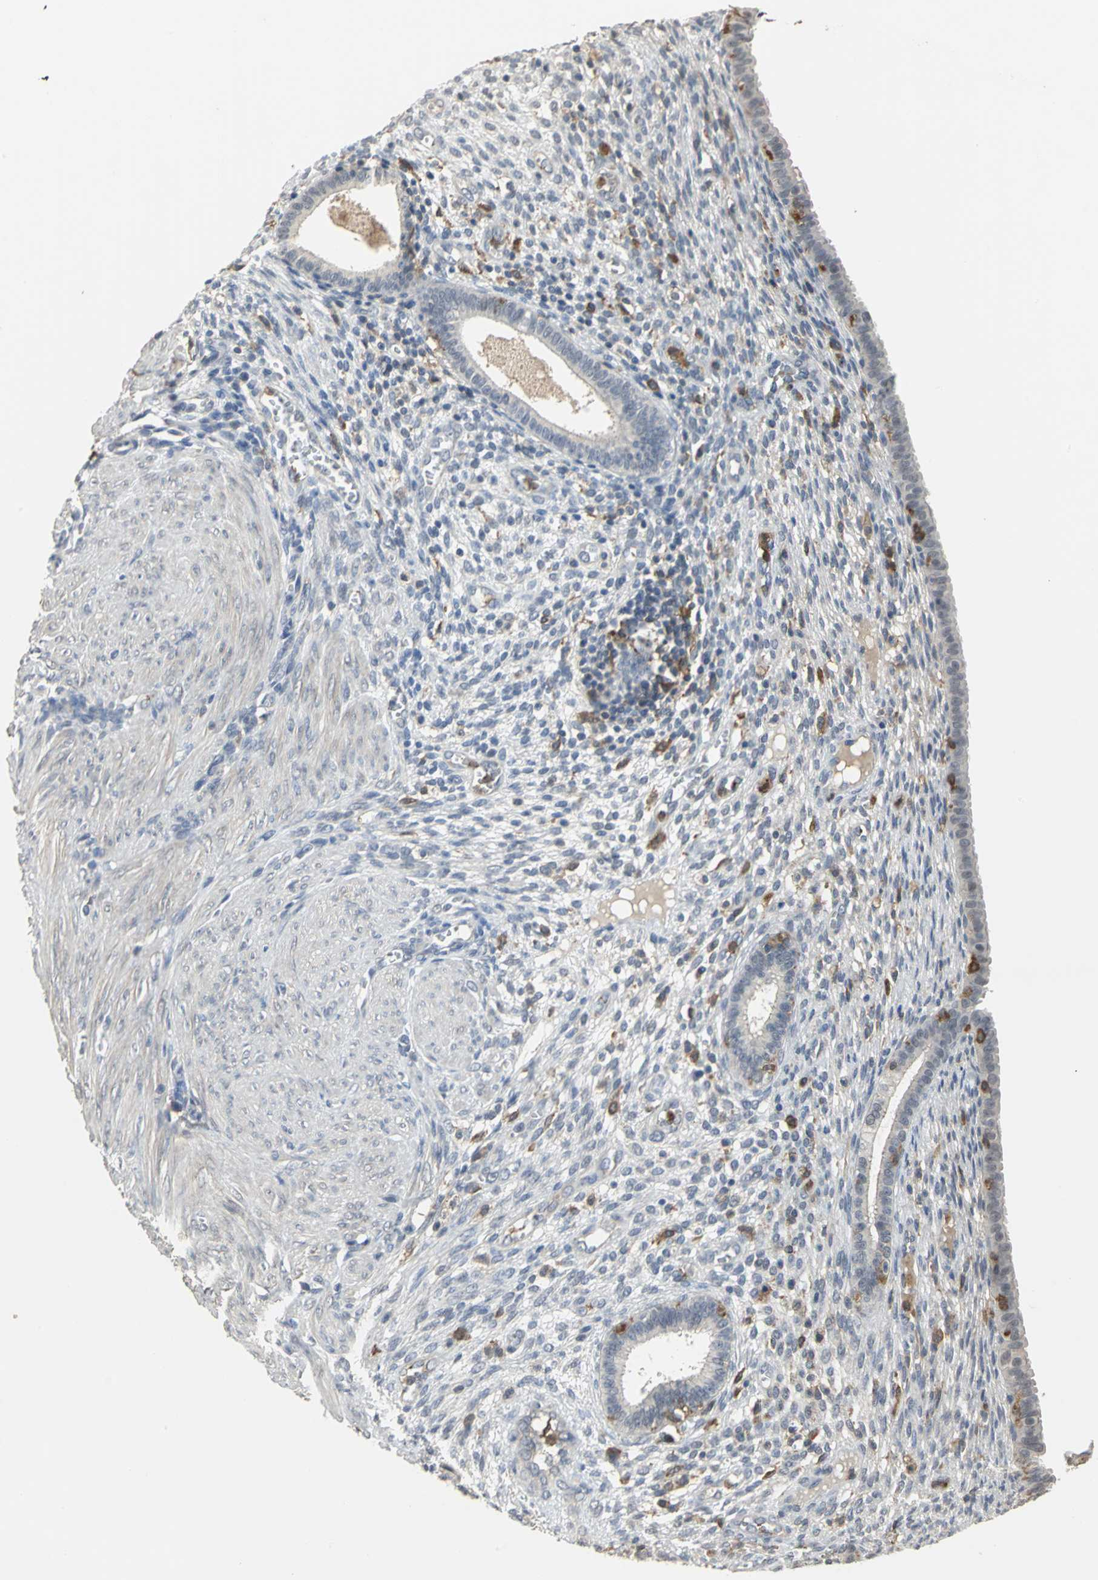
{"staining": {"intensity": "negative", "quantity": "none", "location": "none"}, "tissue": "endometrium", "cell_type": "Cells in endometrial stroma", "image_type": "normal", "snomed": [{"axis": "morphology", "description": "Normal tissue, NOS"}, {"axis": "topography", "description": "Endometrium"}], "caption": "The immunohistochemistry (IHC) photomicrograph has no significant expression in cells in endometrial stroma of endometrium. (DAB (3,3'-diaminobenzidine) IHC with hematoxylin counter stain).", "gene": "SKAP2", "patient": {"sex": "female", "age": 72}}